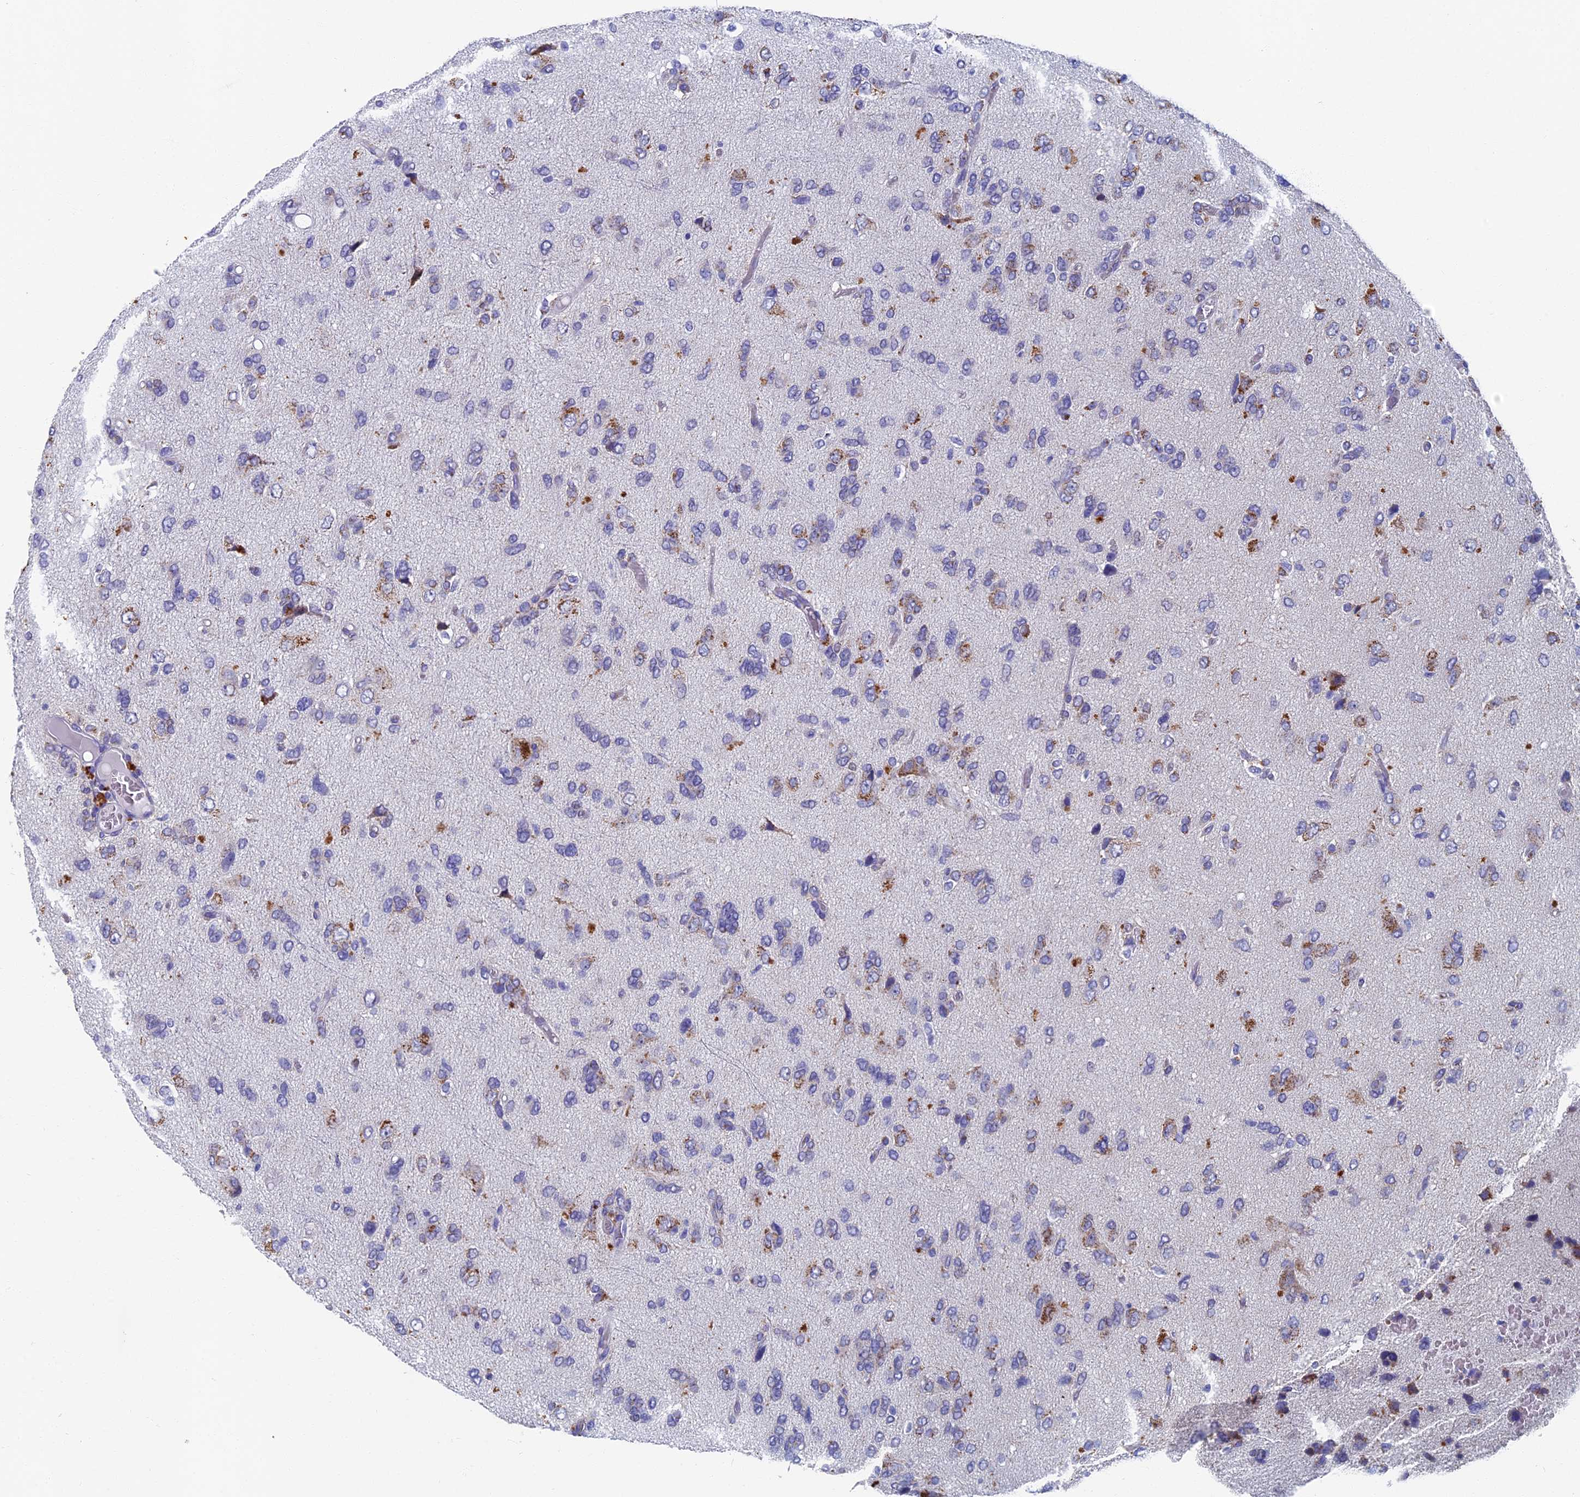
{"staining": {"intensity": "negative", "quantity": "none", "location": "none"}, "tissue": "glioma", "cell_type": "Tumor cells", "image_type": "cancer", "snomed": [{"axis": "morphology", "description": "Glioma, malignant, High grade"}, {"axis": "topography", "description": "Brain"}], "caption": "Immunohistochemistry (IHC) histopathology image of neoplastic tissue: human glioma stained with DAB exhibits no significant protein expression in tumor cells.", "gene": "OAT", "patient": {"sex": "female", "age": 59}}